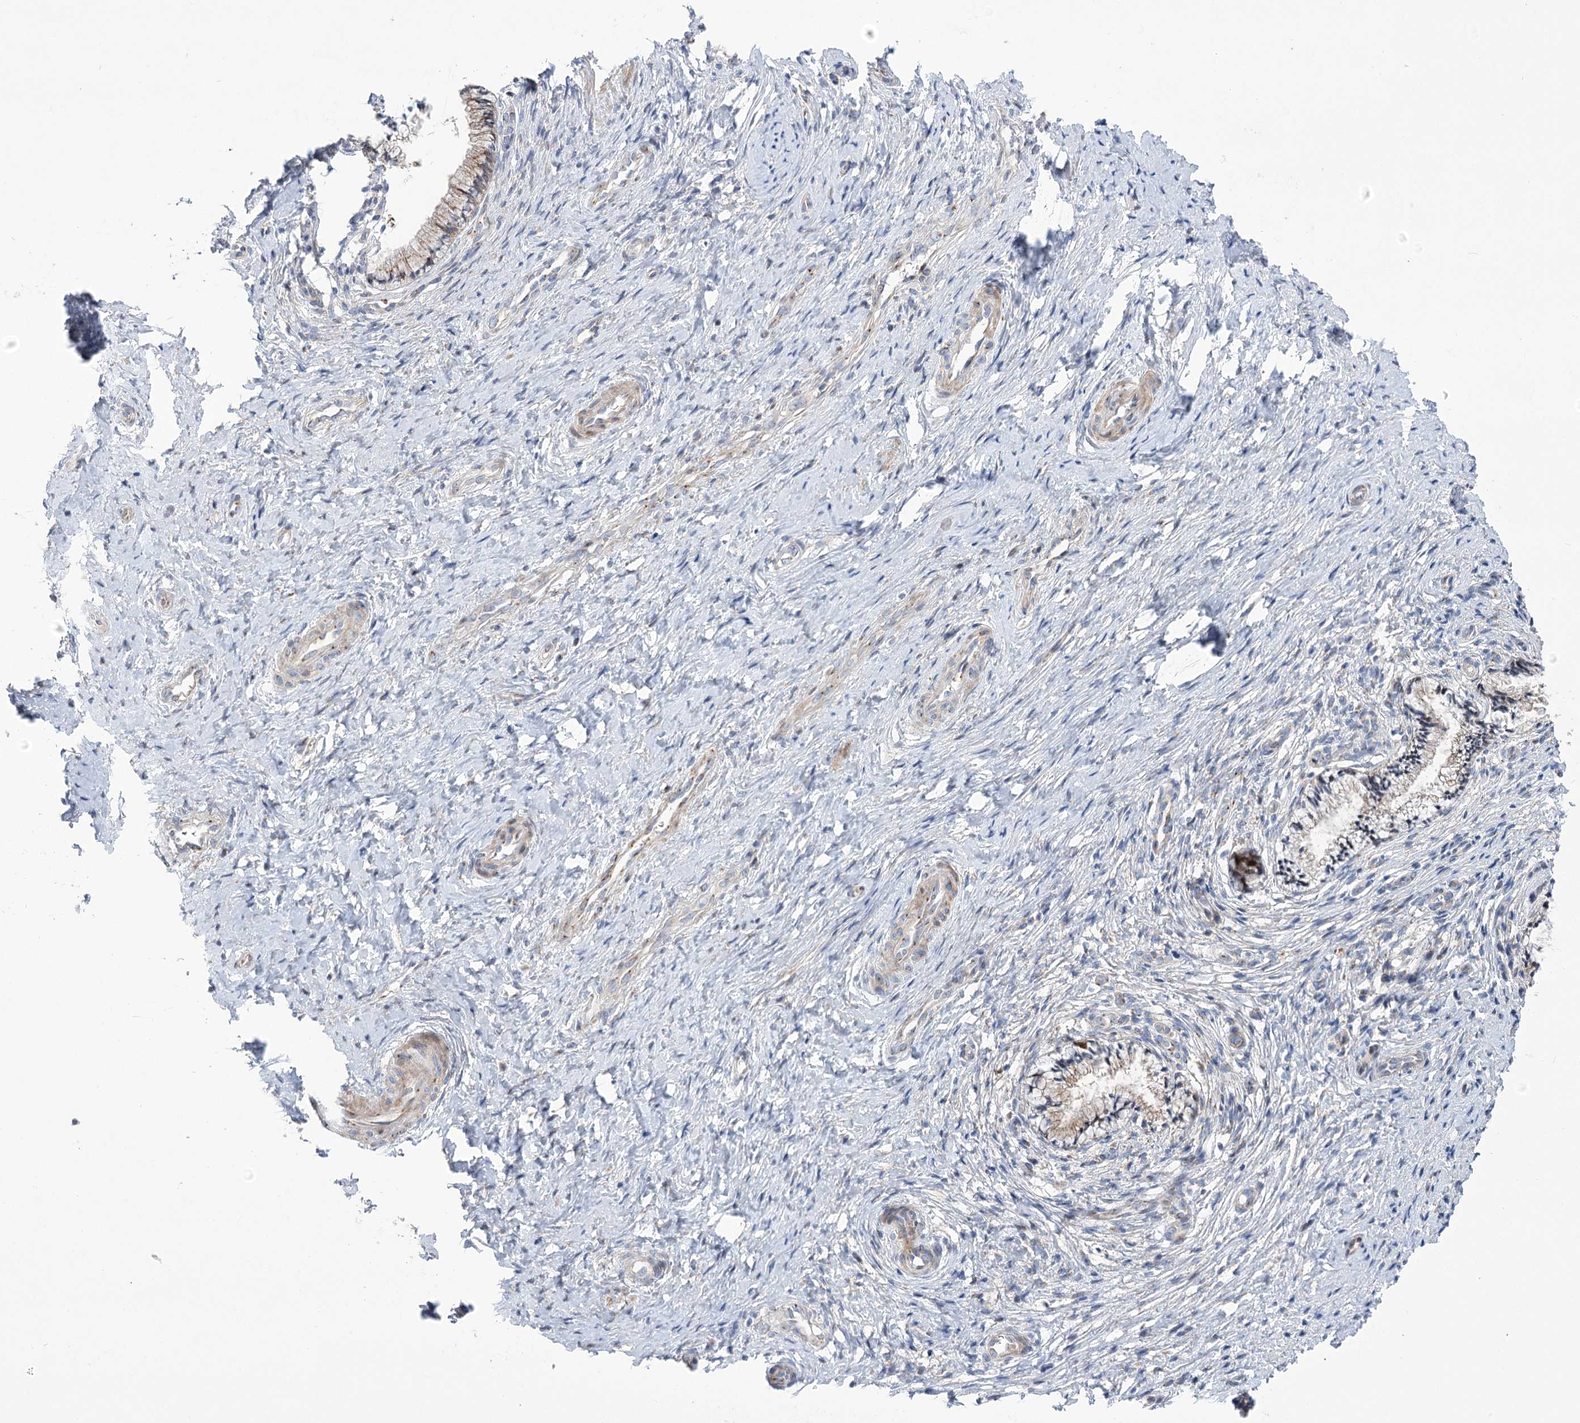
{"staining": {"intensity": "moderate", "quantity": "<25%", "location": "cytoplasmic/membranous"}, "tissue": "cervix", "cell_type": "Glandular cells", "image_type": "normal", "snomed": [{"axis": "morphology", "description": "Normal tissue, NOS"}, {"axis": "topography", "description": "Cervix"}], "caption": "Protein analysis of normal cervix exhibits moderate cytoplasmic/membranous staining in approximately <25% of glandular cells.", "gene": "NME7", "patient": {"sex": "female", "age": 36}}